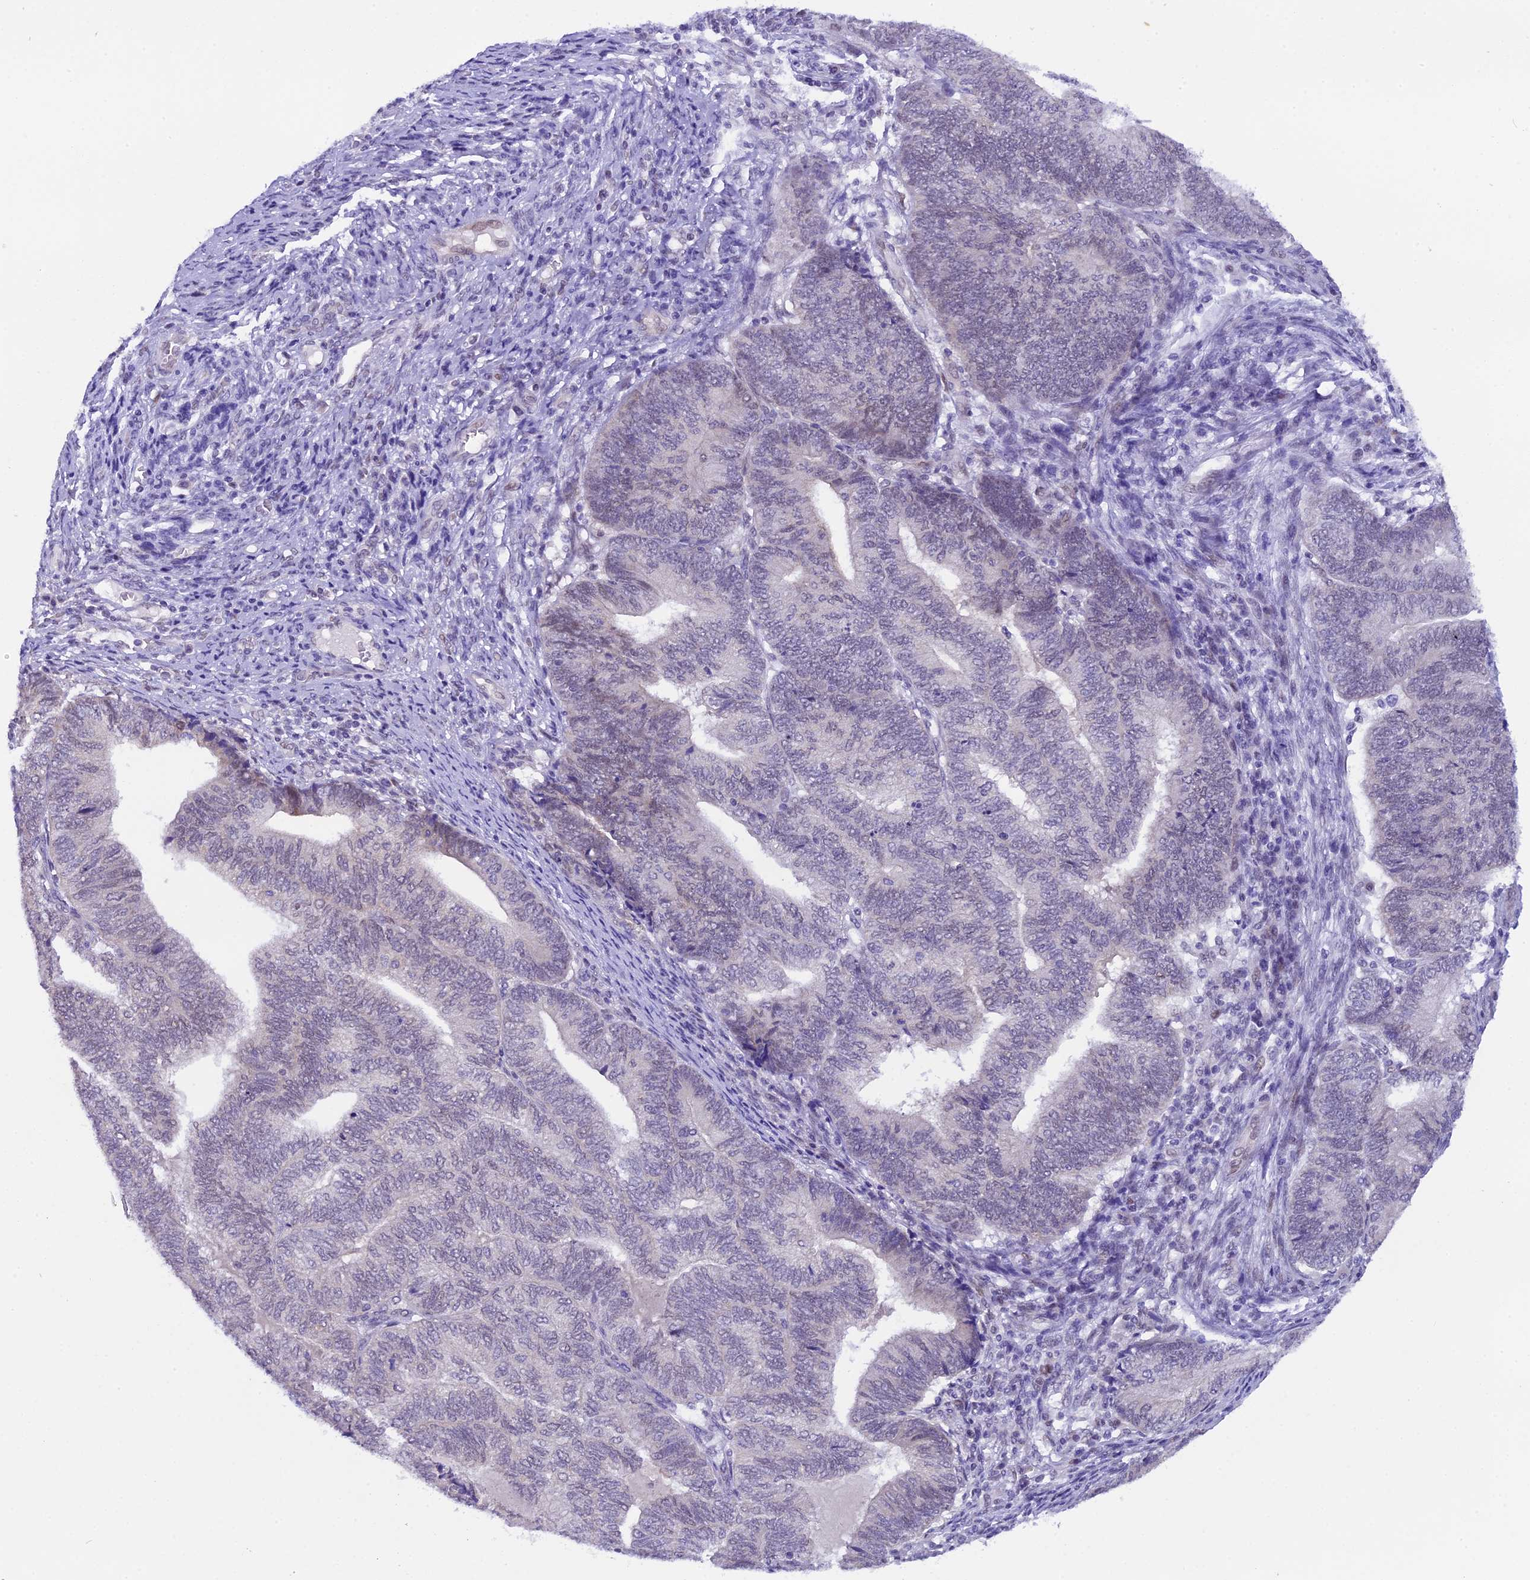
{"staining": {"intensity": "negative", "quantity": "none", "location": "none"}, "tissue": "endometrial cancer", "cell_type": "Tumor cells", "image_type": "cancer", "snomed": [{"axis": "morphology", "description": "Adenocarcinoma, NOS"}, {"axis": "topography", "description": "Uterus"}, {"axis": "topography", "description": "Endometrium"}], "caption": "Adenocarcinoma (endometrial) stained for a protein using immunohistochemistry reveals no expression tumor cells.", "gene": "OSGEP", "patient": {"sex": "female", "age": 70}}